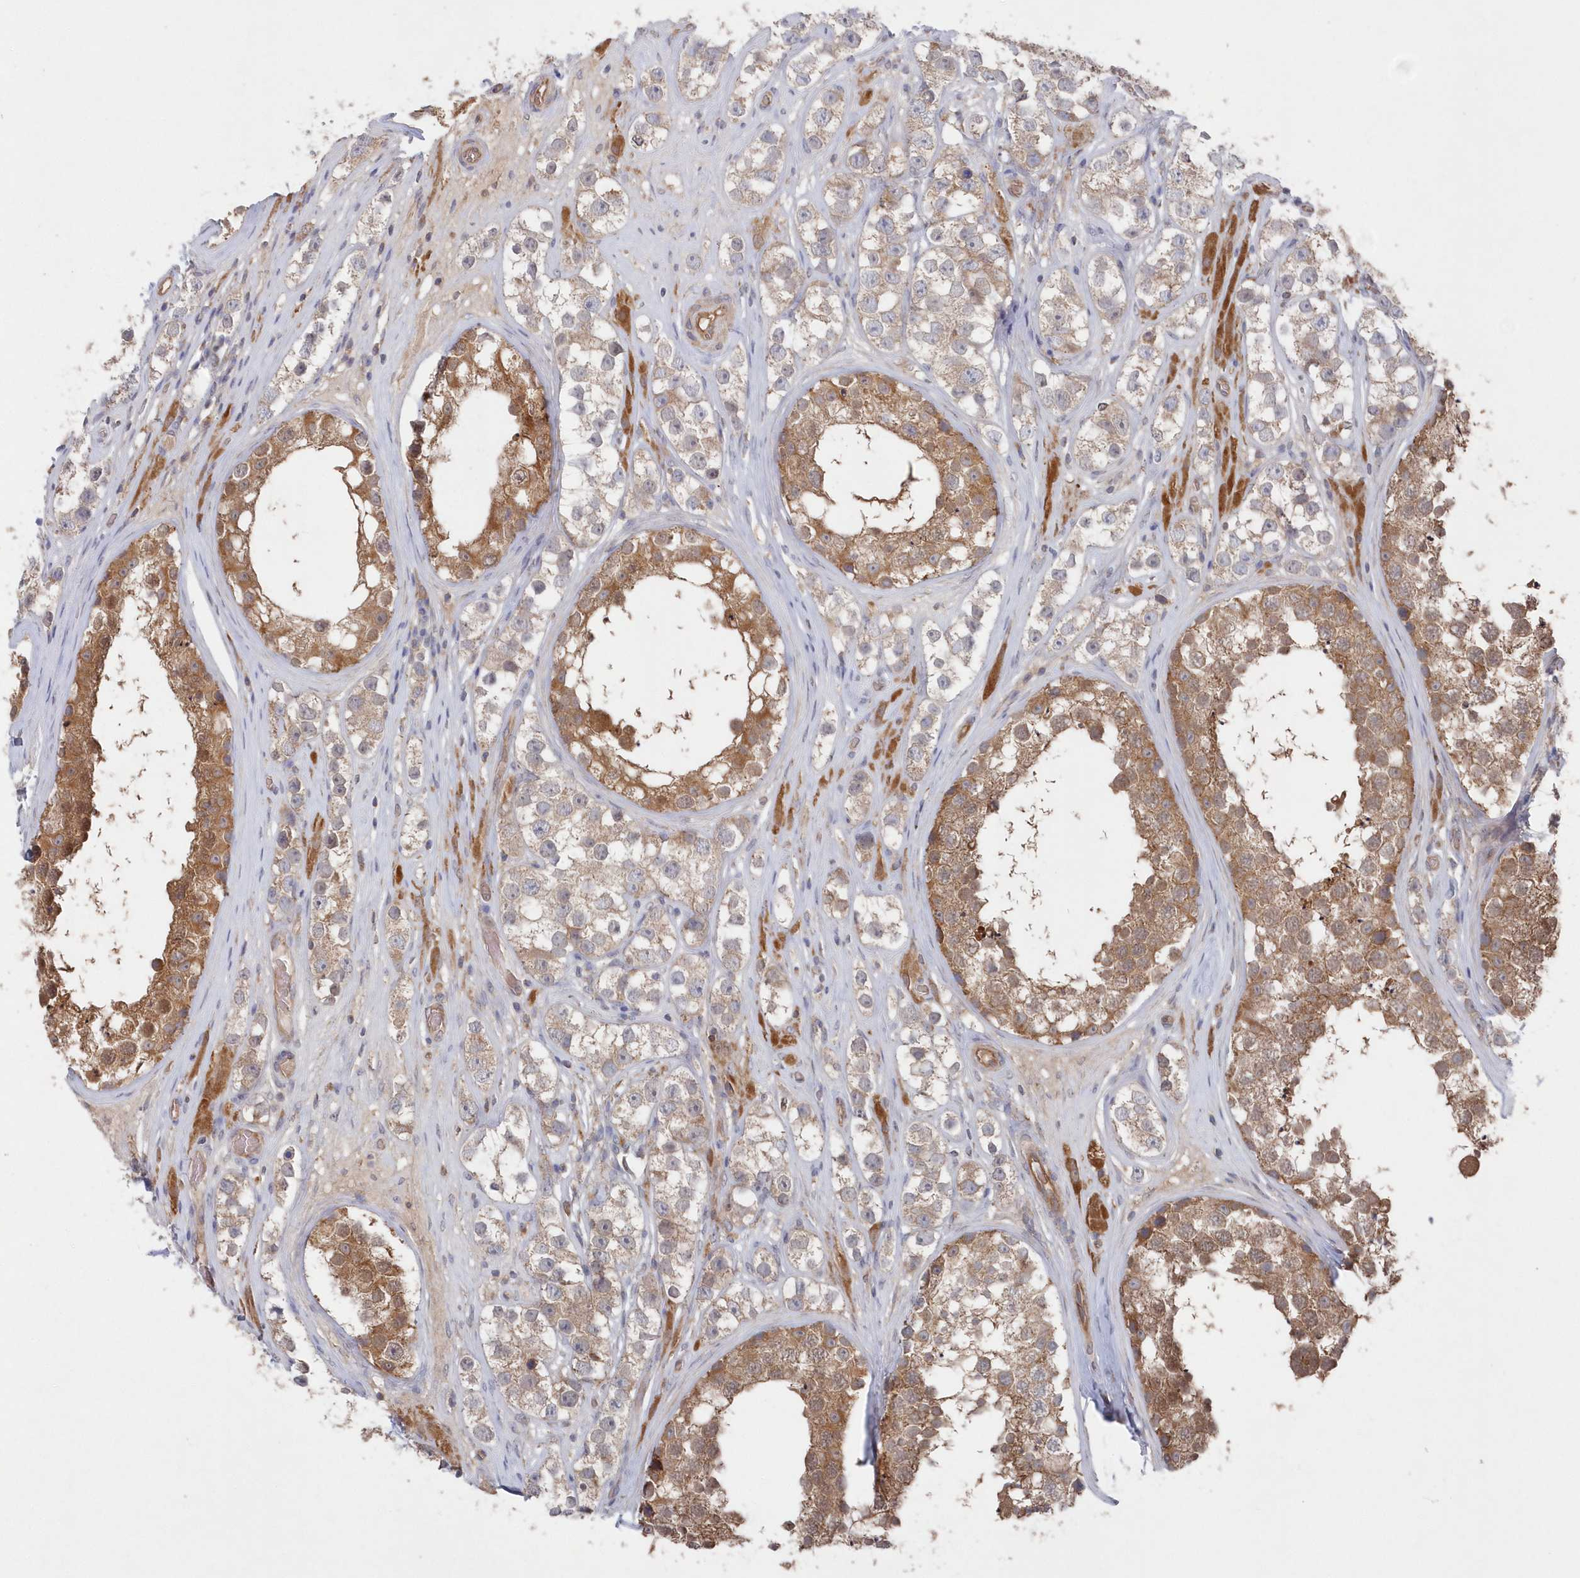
{"staining": {"intensity": "weak", "quantity": "25%-75%", "location": "cytoplasmic/membranous"}, "tissue": "testis cancer", "cell_type": "Tumor cells", "image_type": "cancer", "snomed": [{"axis": "morphology", "description": "Seminoma, NOS"}, {"axis": "topography", "description": "Testis"}], "caption": "This is an image of immunohistochemistry (IHC) staining of testis cancer, which shows weak expression in the cytoplasmic/membranous of tumor cells.", "gene": "ASNSD1", "patient": {"sex": "male", "age": 28}}